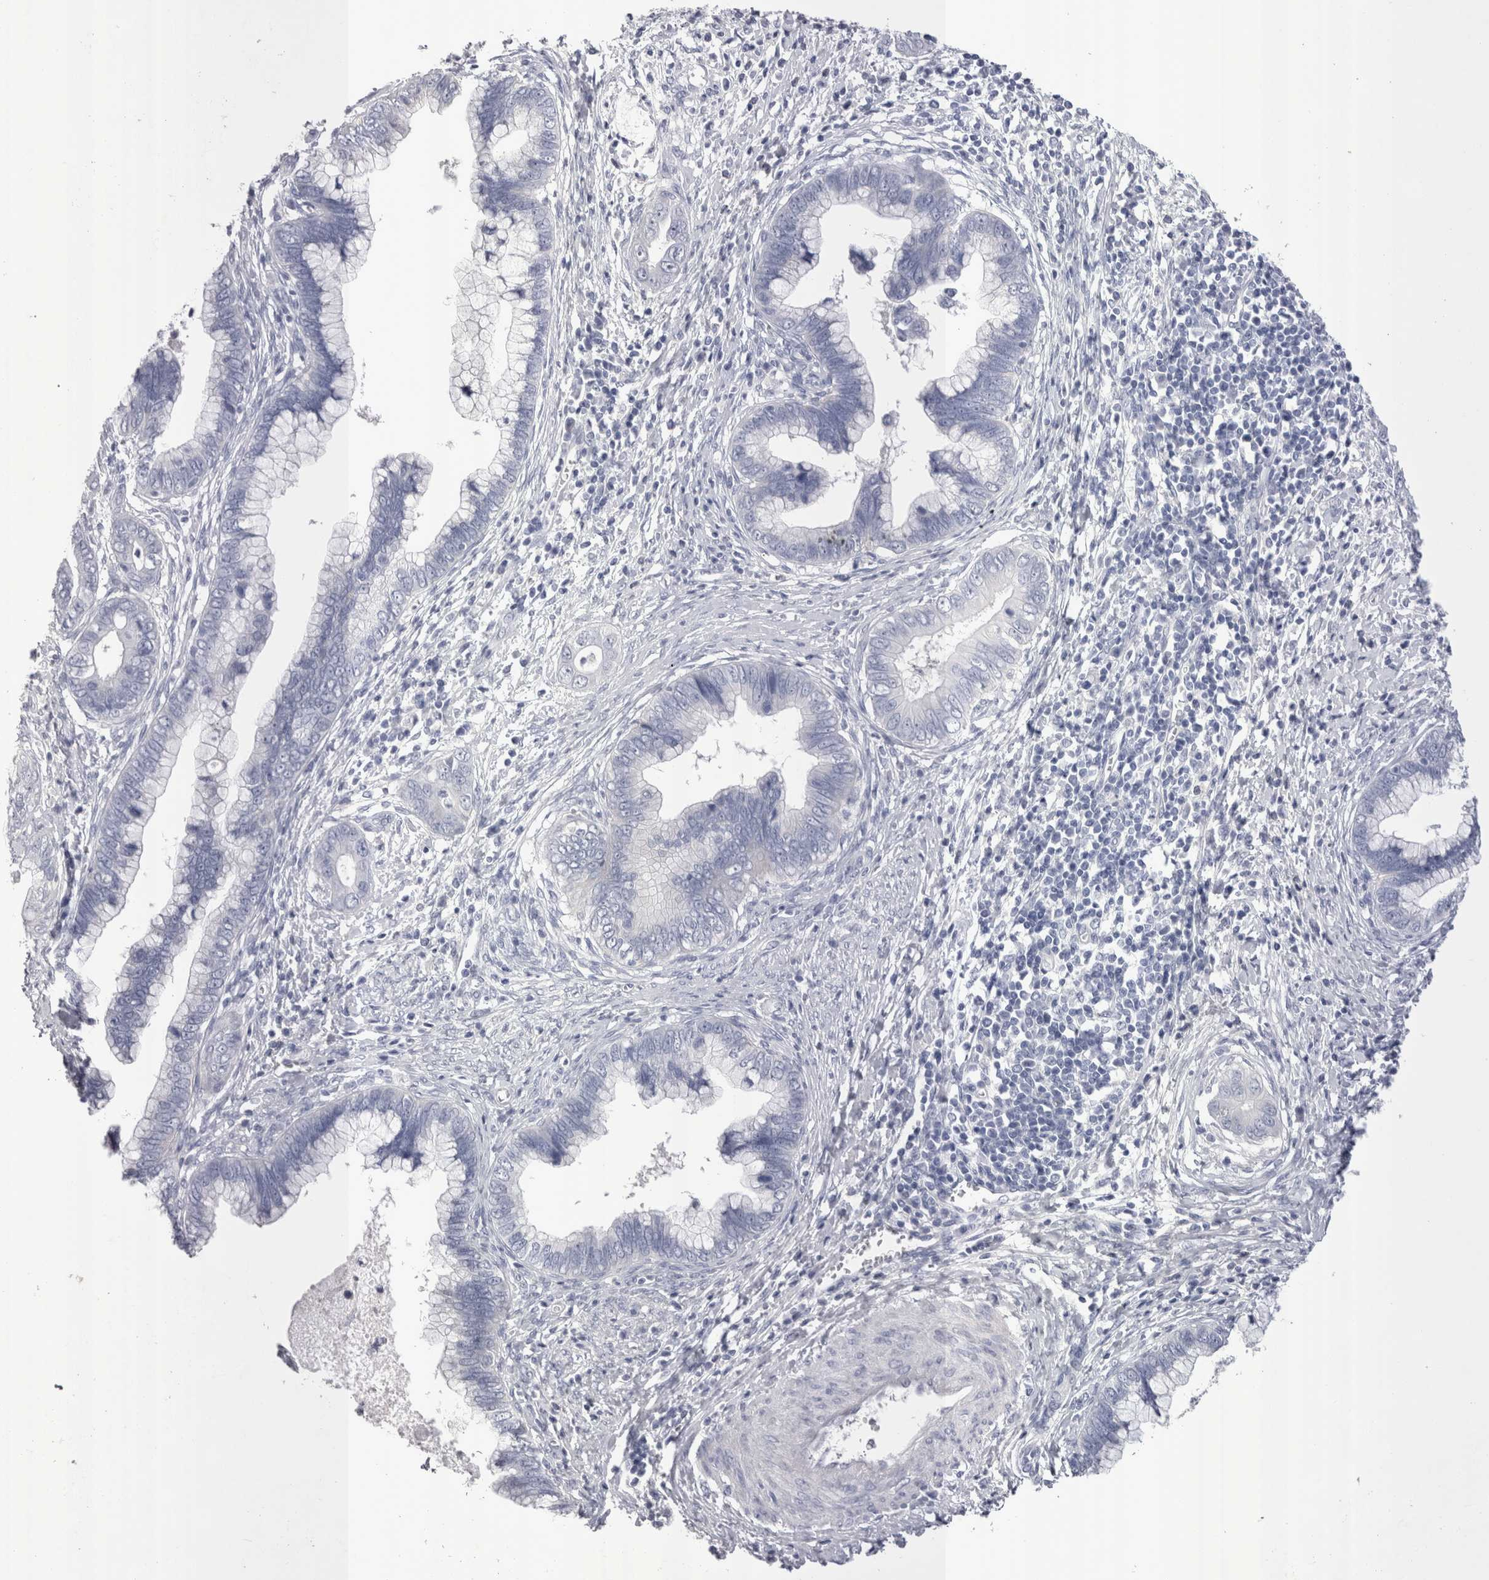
{"staining": {"intensity": "negative", "quantity": "none", "location": "none"}, "tissue": "cervical cancer", "cell_type": "Tumor cells", "image_type": "cancer", "snomed": [{"axis": "morphology", "description": "Adenocarcinoma, NOS"}, {"axis": "topography", "description": "Cervix"}], "caption": "IHC micrograph of neoplastic tissue: human cervical cancer (adenocarcinoma) stained with DAB shows no significant protein positivity in tumor cells. (Brightfield microscopy of DAB (3,3'-diaminobenzidine) IHC at high magnification).", "gene": "PWP2", "patient": {"sex": "female", "age": 44}}